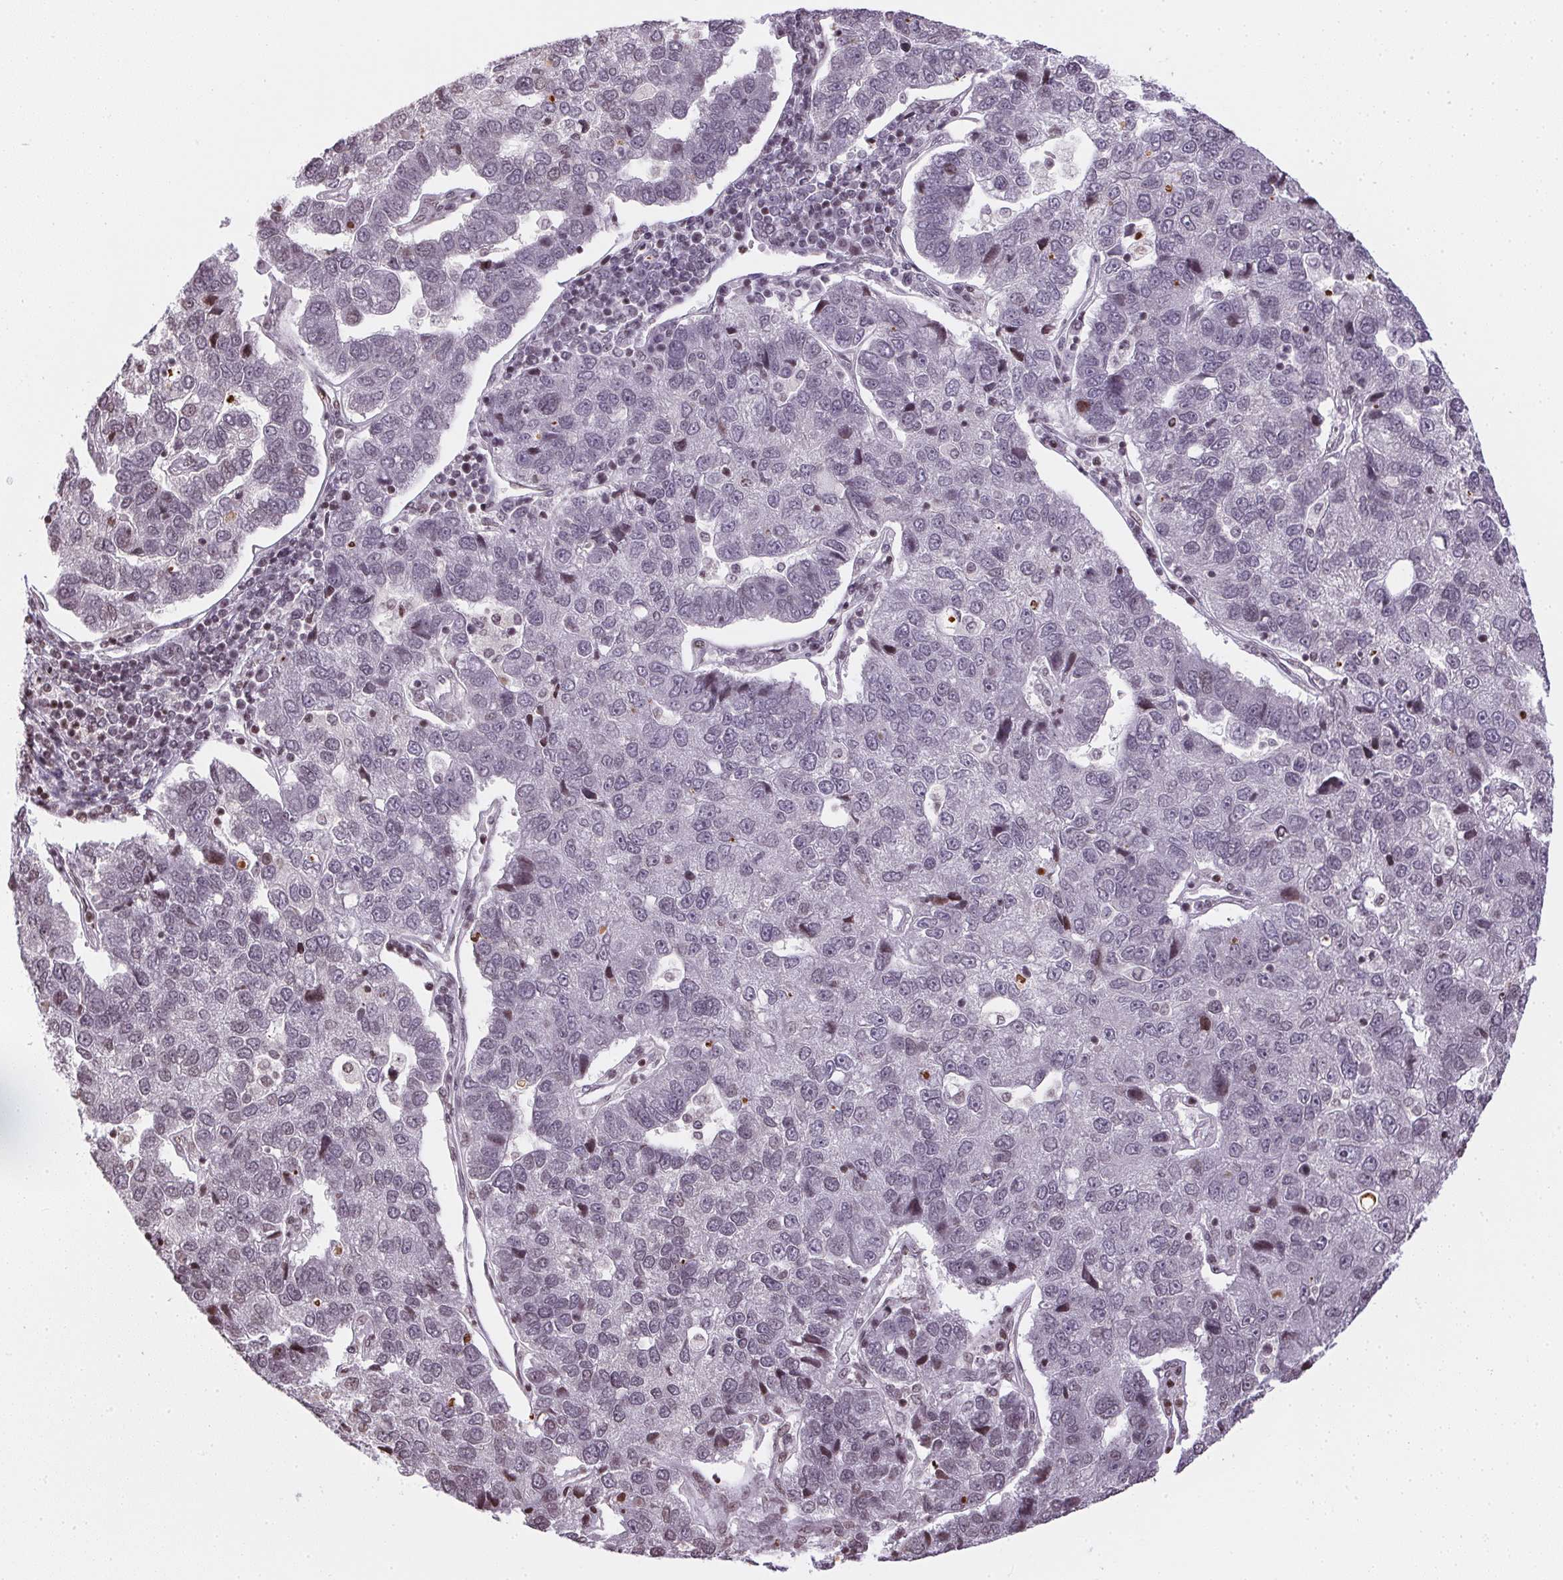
{"staining": {"intensity": "negative", "quantity": "none", "location": "none"}, "tissue": "pancreatic cancer", "cell_type": "Tumor cells", "image_type": "cancer", "snomed": [{"axis": "morphology", "description": "Adenocarcinoma, NOS"}, {"axis": "topography", "description": "Pancreas"}], "caption": "Human pancreatic cancer (adenocarcinoma) stained for a protein using immunohistochemistry (IHC) reveals no expression in tumor cells.", "gene": "RNF181", "patient": {"sex": "female", "age": 61}}